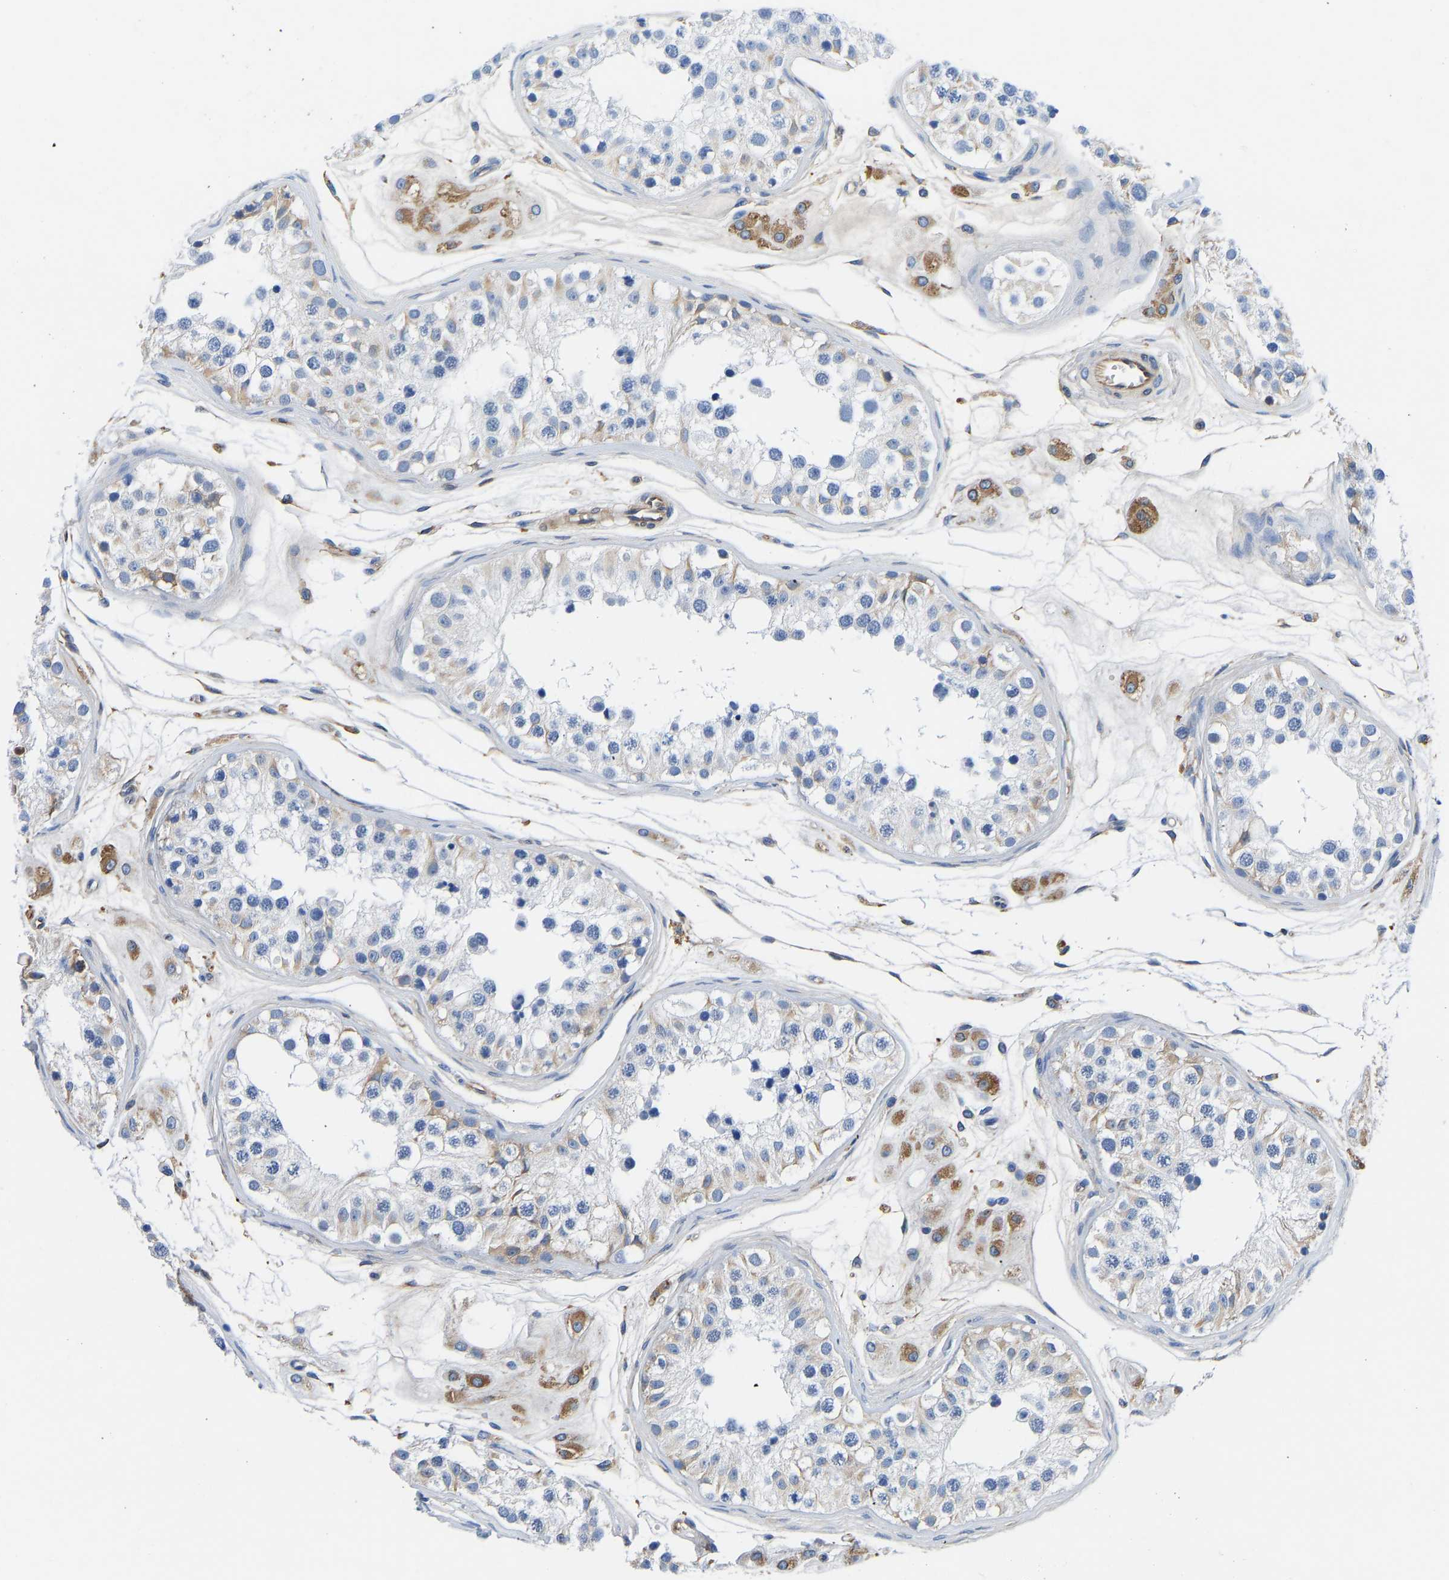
{"staining": {"intensity": "negative", "quantity": "none", "location": "none"}, "tissue": "testis", "cell_type": "Cells in seminiferous ducts", "image_type": "normal", "snomed": [{"axis": "morphology", "description": "Normal tissue, NOS"}, {"axis": "morphology", "description": "Adenocarcinoma, metastatic, NOS"}, {"axis": "topography", "description": "Testis"}], "caption": "DAB (3,3'-diaminobenzidine) immunohistochemical staining of benign testis exhibits no significant staining in cells in seminiferous ducts.", "gene": "HSPG2", "patient": {"sex": "male", "age": 26}}